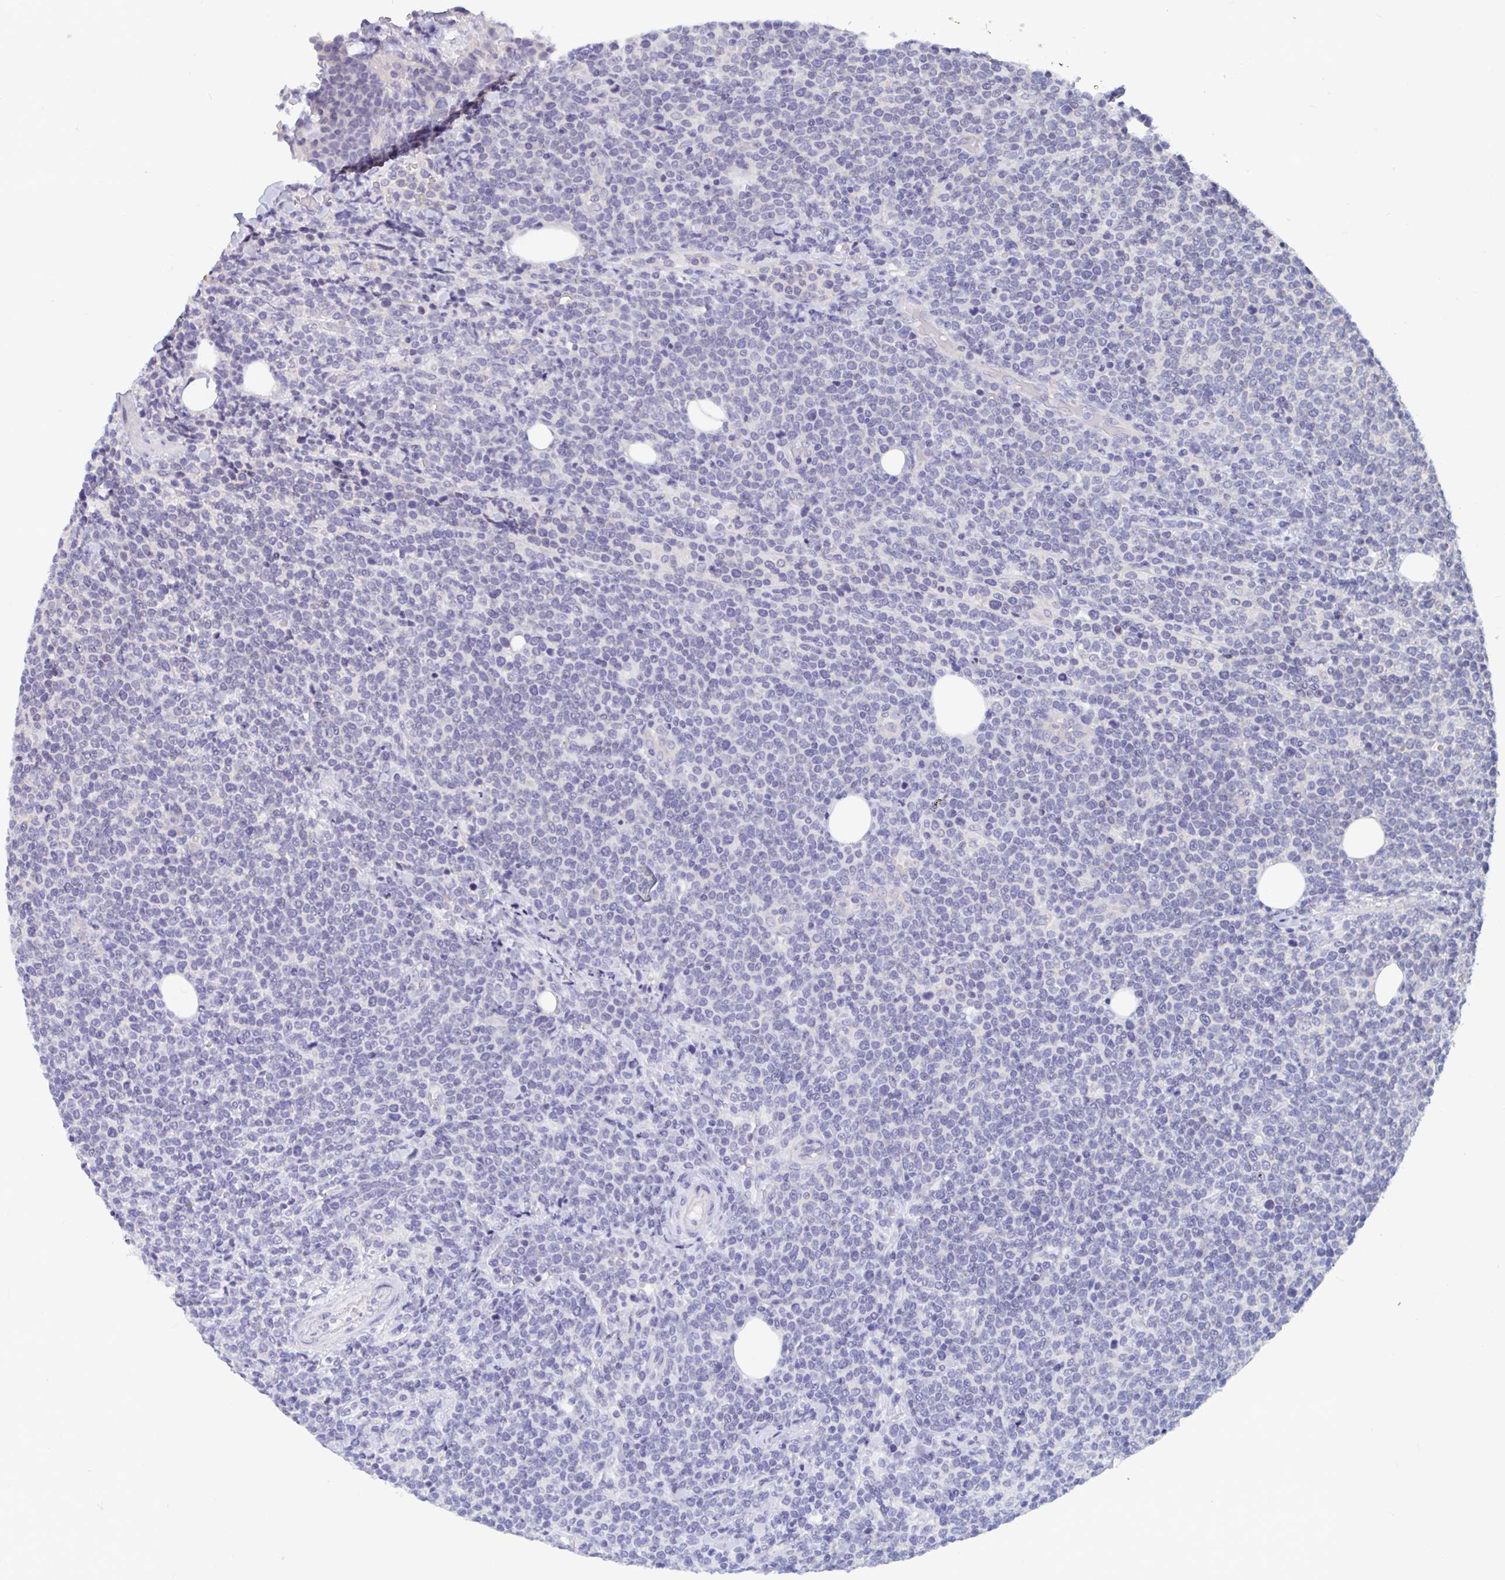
{"staining": {"intensity": "negative", "quantity": "none", "location": "none"}, "tissue": "lymphoma", "cell_type": "Tumor cells", "image_type": "cancer", "snomed": [{"axis": "morphology", "description": "Malignant lymphoma, non-Hodgkin's type, High grade"}, {"axis": "topography", "description": "Lymph node"}], "caption": "Immunohistochemistry (IHC) image of lymphoma stained for a protein (brown), which shows no expression in tumor cells.", "gene": "UNKL", "patient": {"sex": "male", "age": 61}}